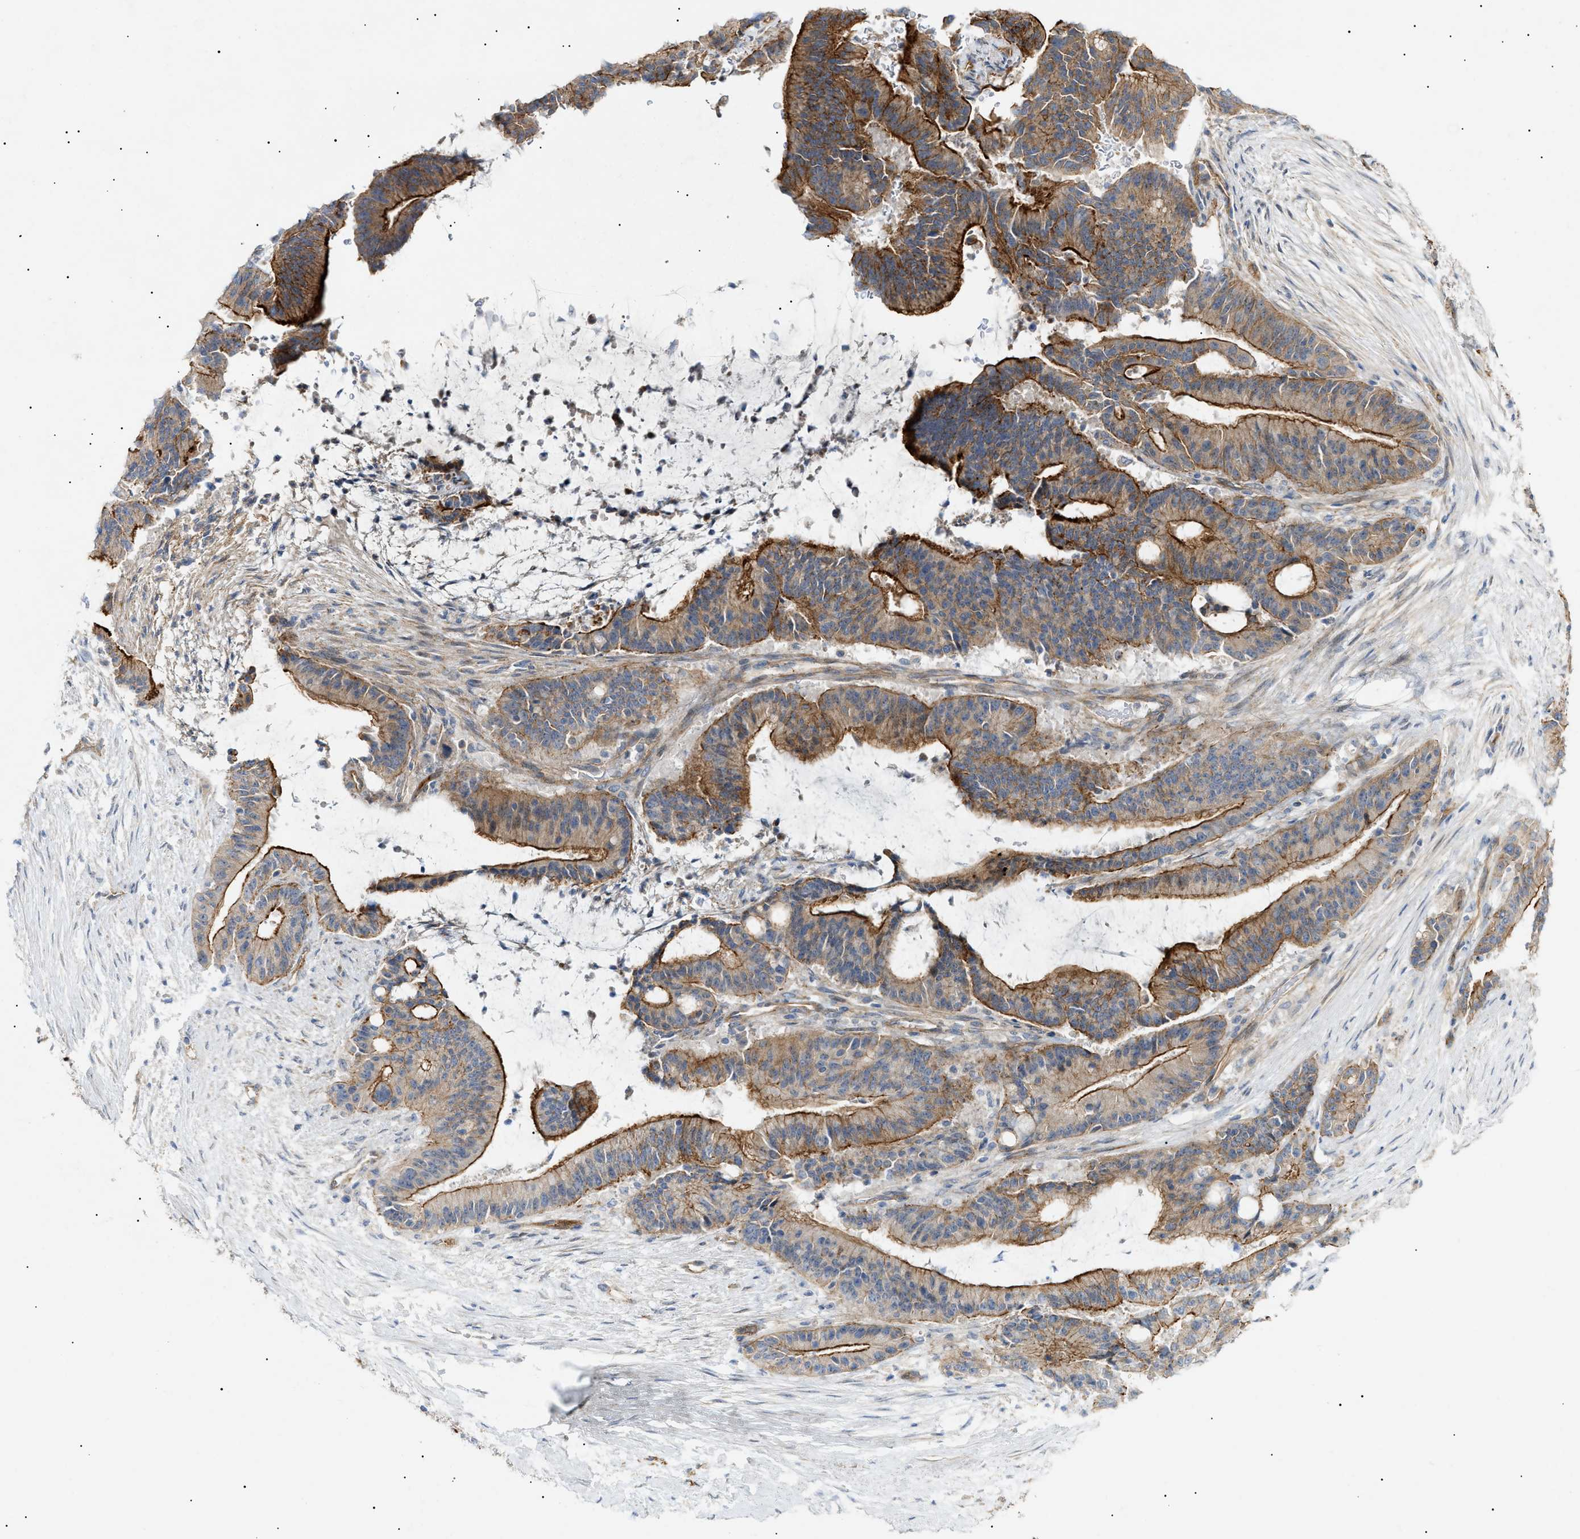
{"staining": {"intensity": "strong", "quantity": "25%-75%", "location": "cytoplasmic/membranous"}, "tissue": "liver cancer", "cell_type": "Tumor cells", "image_type": "cancer", "snomed": [{"axis": "morphology", "description": "Cholangiocarcinoma"}, {"axis": "topography", "description": "Liver"}], "caption": "DAB (3,3'-diaminobenzidine) immunohistochemical staining of liver cancer (cholangiocarcinoma) exhibits strong cytoplasmic/membranous protein staining in about 25%-75% of tumor cells. (DAB IHC with brightfield microscopy, high magnification).", "gene": "ZFHX2", "patient": {"sex": "female", "age": 73}}